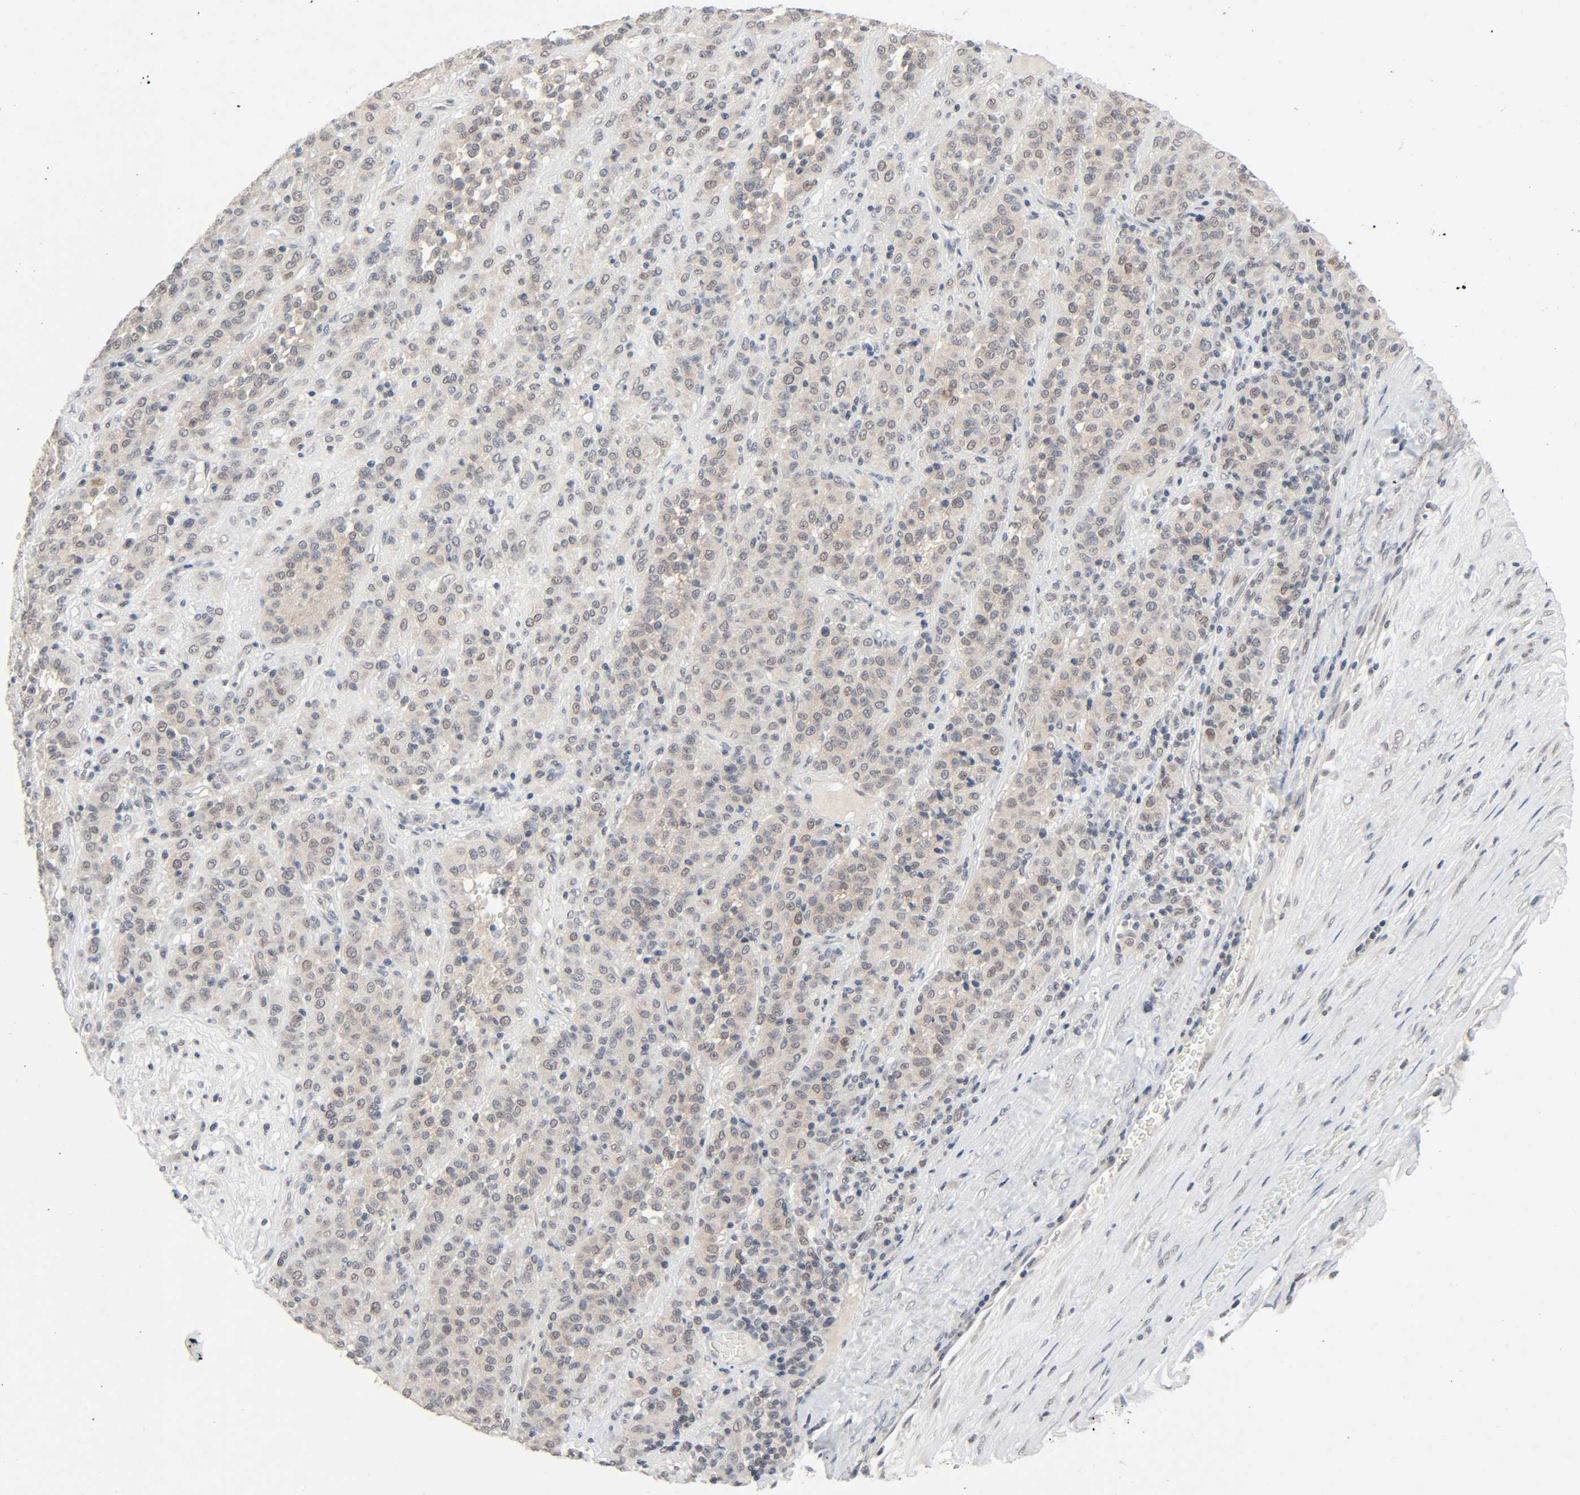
{"staining": {"intensity": "weak", "quantity": "25%-75%", "location": "cytoplasmic/membranous,nuclear"}, "tissue": "melanoma", "cell_type": "Tumor cells", "image_type": "cancer", "snomed": [{"axis": "morphology", "description": "Malignant melanoma, Metastatic site"}, {"axis": "topography", "description": "Pancreas"}], "caption": "This histopathology image reveals melanoma stained with immunohistochemistry (IHC) to label a protein in brown. The cytoplasmic/membranous and nuclear of tumor cells show weak positivity for the protein. Nuclei are counter-stained blue.", "gene": "MAPKAPK5", "patient": {"sex": "female", "age": 30}}